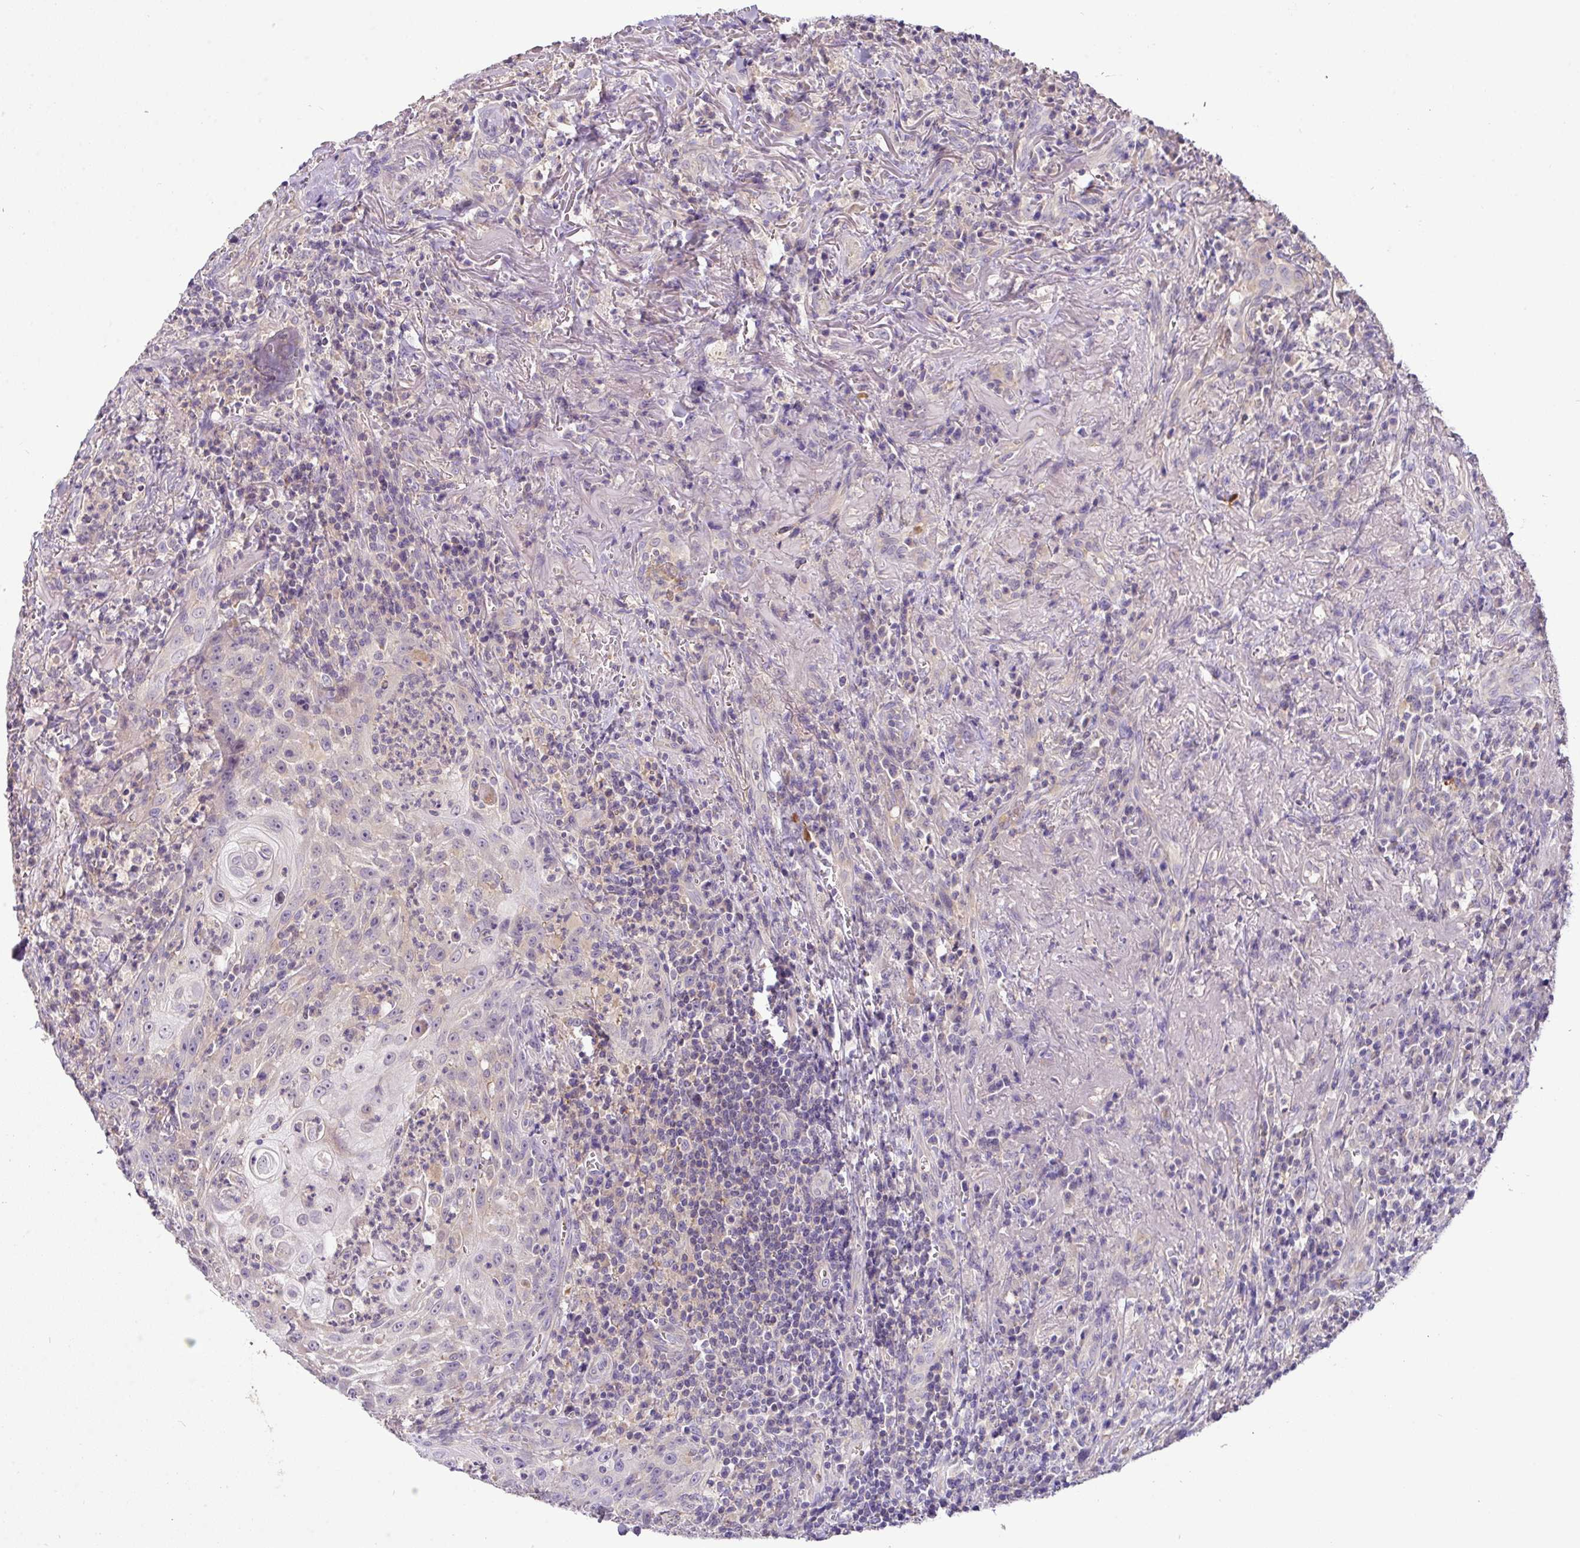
{"staining": {"intensity": "negative", "quantity": "none", "location": "none"}, "tissue": "head and neck cancer", "cell_type": "Tumor cells", "image_type": "cancer", "snomed": [{"axis": "morphology", "description": "Normal tissue, NOS"}, {"axis": "morphology", "description": "Squamous cell carcinoma, NOS"}, {"axis": "topography", "description": "Oral tissue"}, {"axis": "topography", "description": "Head-Neck"}], "caption": "Head and neck cancer (squamous cell carcinoma) was stained to show a protein in brown. There is no significant staining in tumor cells.", "gene": "HOXC13", "patient": {"sex": "female", "age": 70}}